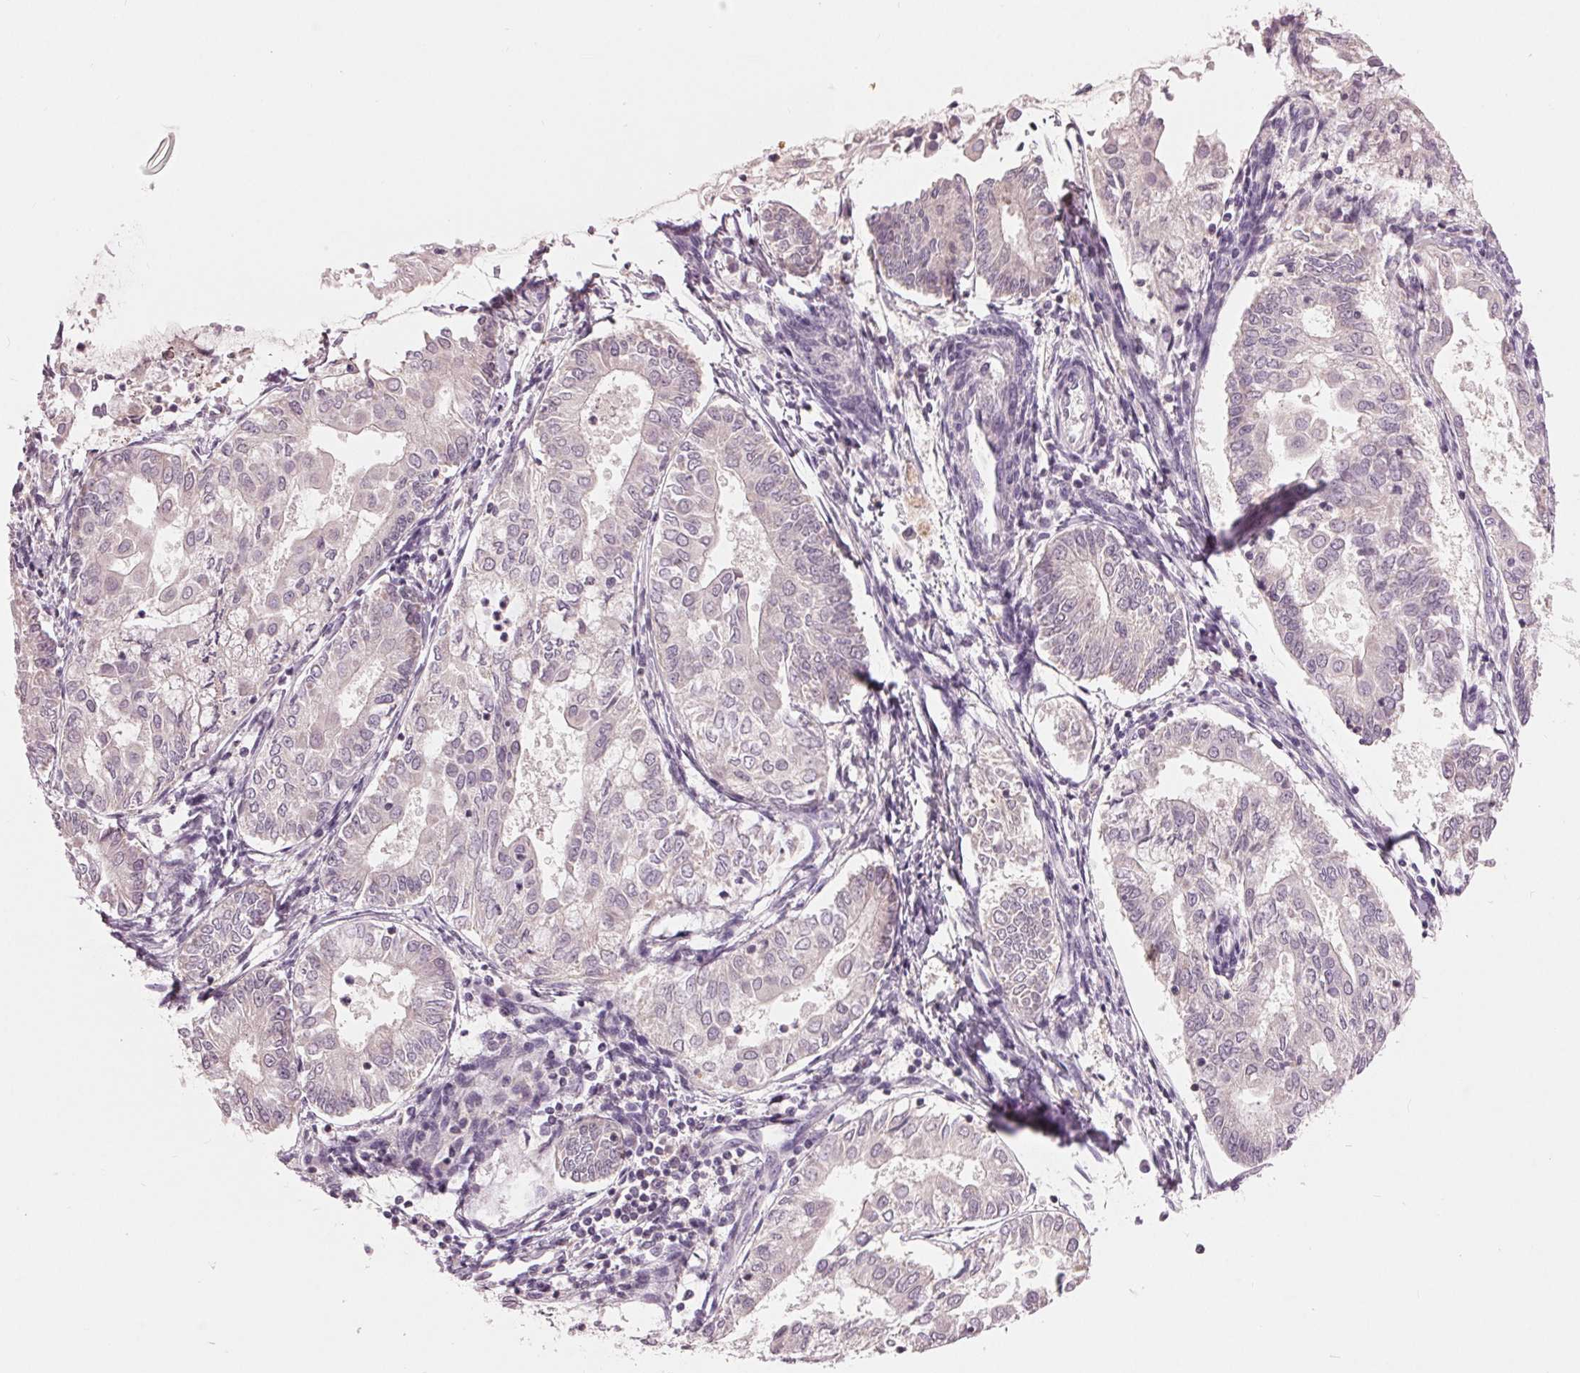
{"staining": {"intensity": "negative", "quantity": "none", "location": "none"}, "tissue": "endometrial cancer", "cell_type": "Tumor cells", "image_type": "cancer", "snomed": [{"axis": "morphology", "description": "Adenocarcinoma, NOS"}, {"axis": "topography", "description": "Endometrium"}], "caption": "Tumor cells show no significant expression in endometrial adenocarcinoma.", "gene": "ZNF605", "patient": {"sex": "female", "age": 68}}